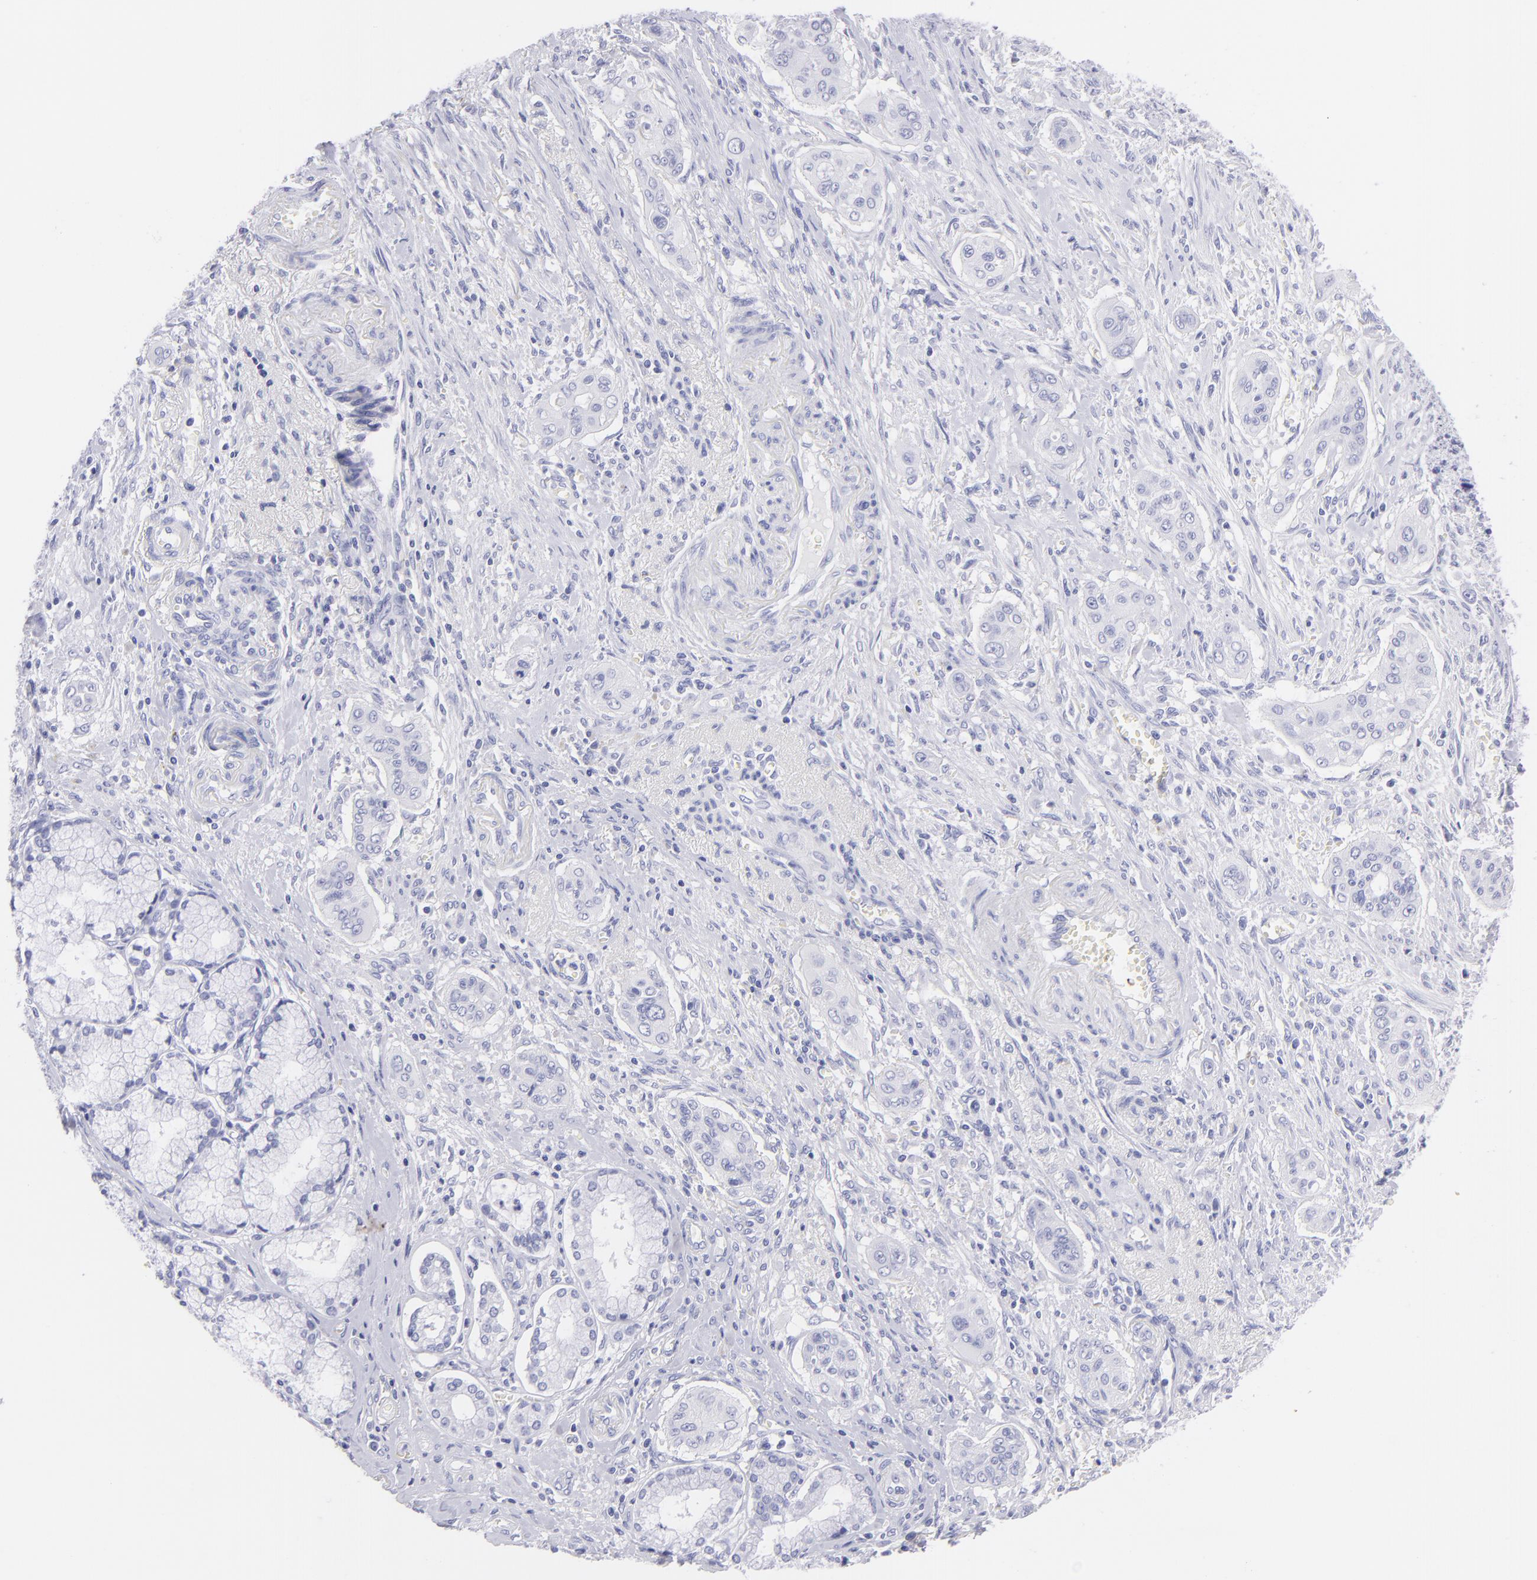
{"staining": {"intensity": "negative", "quantity": "none", "location": "none"}, "tissue": "pancreatic cancer", "cell_type": "Tumor cells", "image_type": "cancer", "snomed": [{"axis": "morphology", "description": "Adenocarcinoma, NOS"}, {"axis": "topography", "description": "Pancreas"}], "caption": "Protein analysis of pancreatic adenocarcinoma shows no significant staining in tumor cells.", "gene": "CNP", "patient": {"sex": "male", "age": 77}}